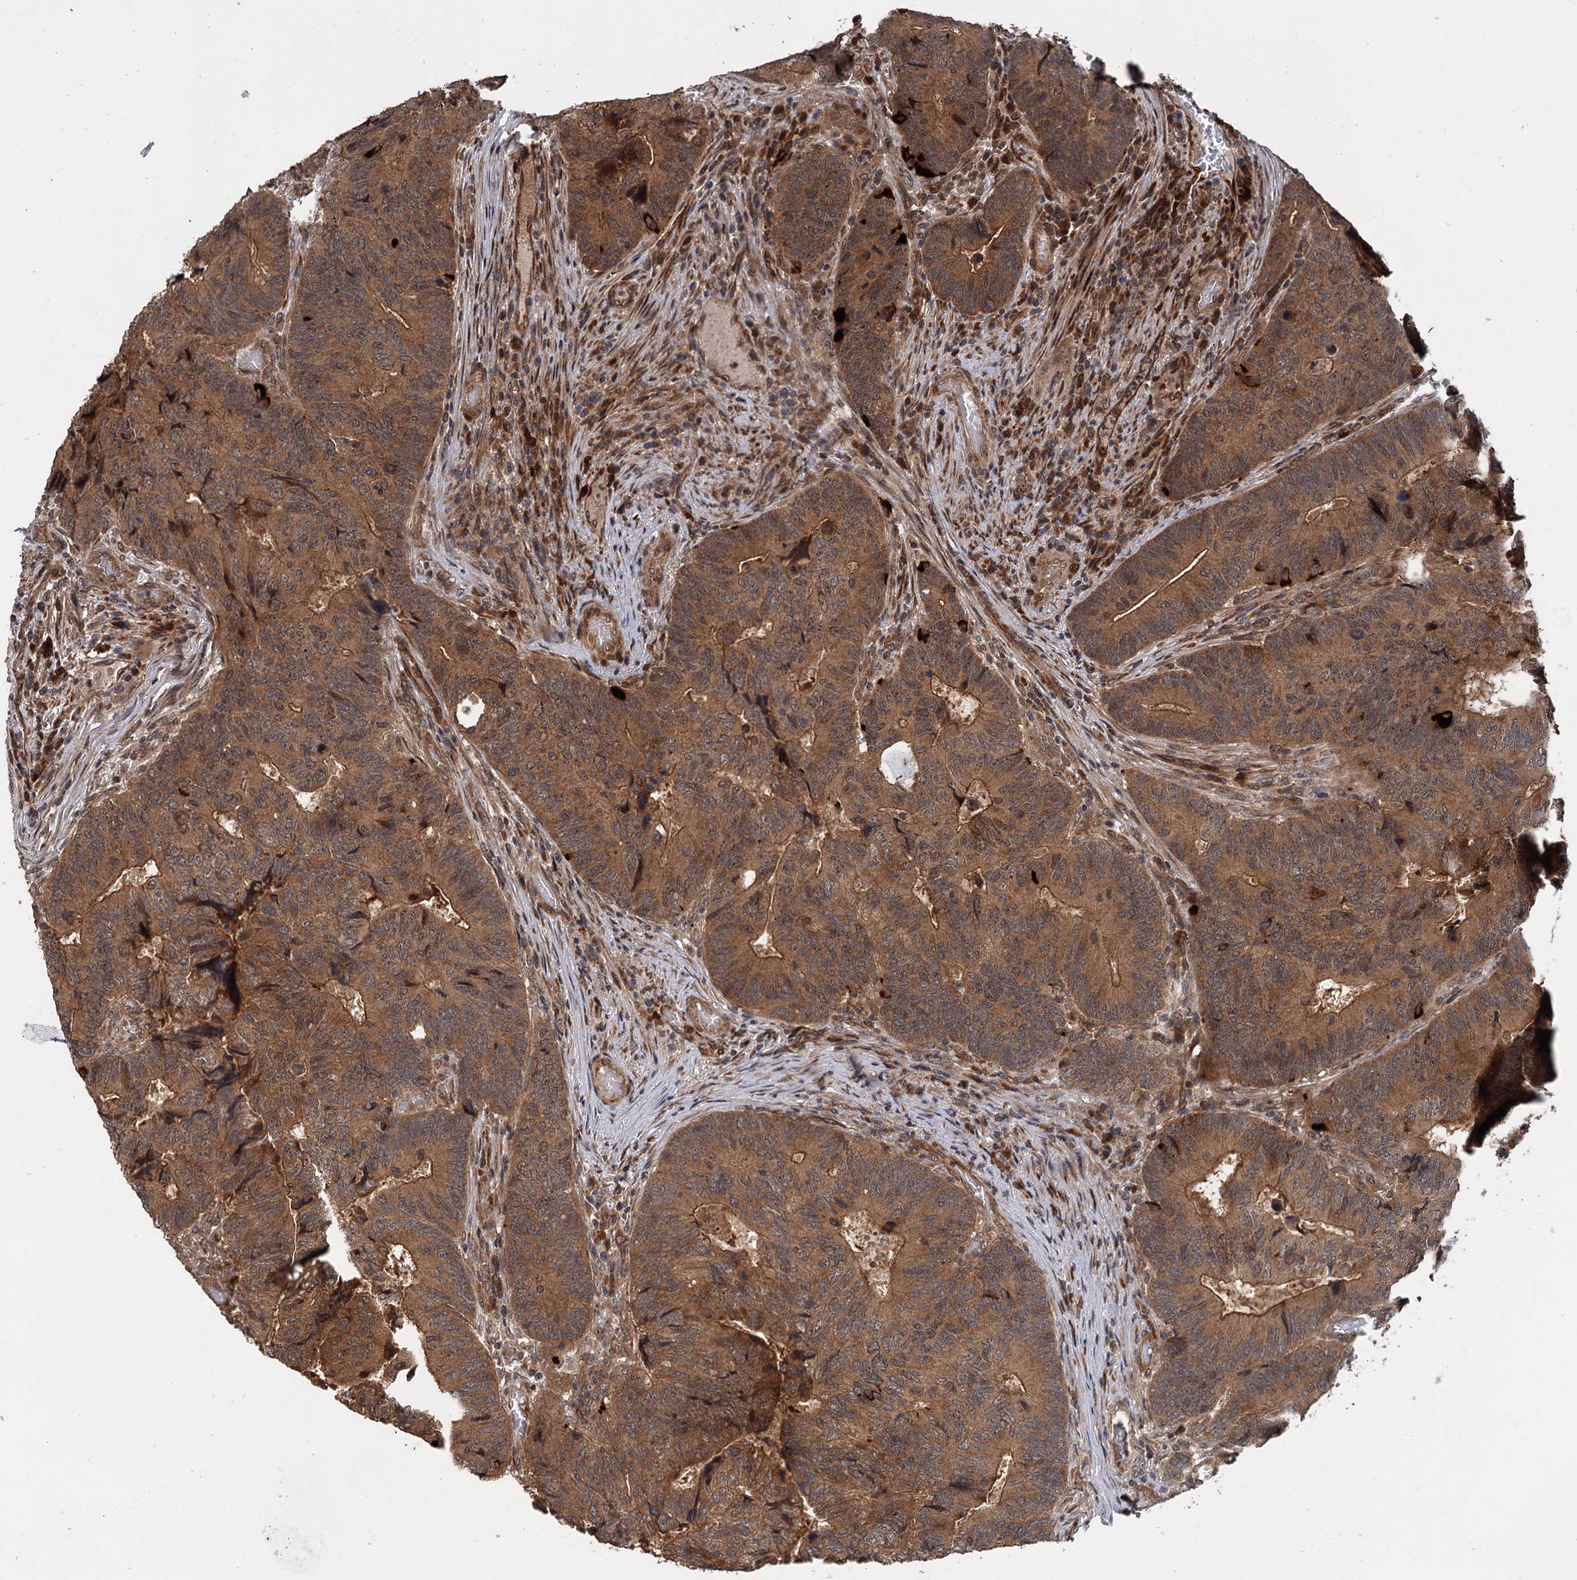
{"staining": {"intensity": "moderate", "quantity": ">75%", "location": "cytoplasmic/membranous"}, "tissue": "colorectal cancer", "cell_type": "Tumor cells", "image_type": "cancer", "snomed": [{"axis": "morphology", "description": "Adenocarcinoma, NOS"}, {"axis": "topography", "description": "Colon"}], "caption": "Protein analysis of adenocarcinoma (colorectal) tissue reveals moderate cytoplasmic/membranous staining in approximately >75% of tumor cells.", "gene": "KANSL2", "patient": {"sex": "female", "age": 67}}